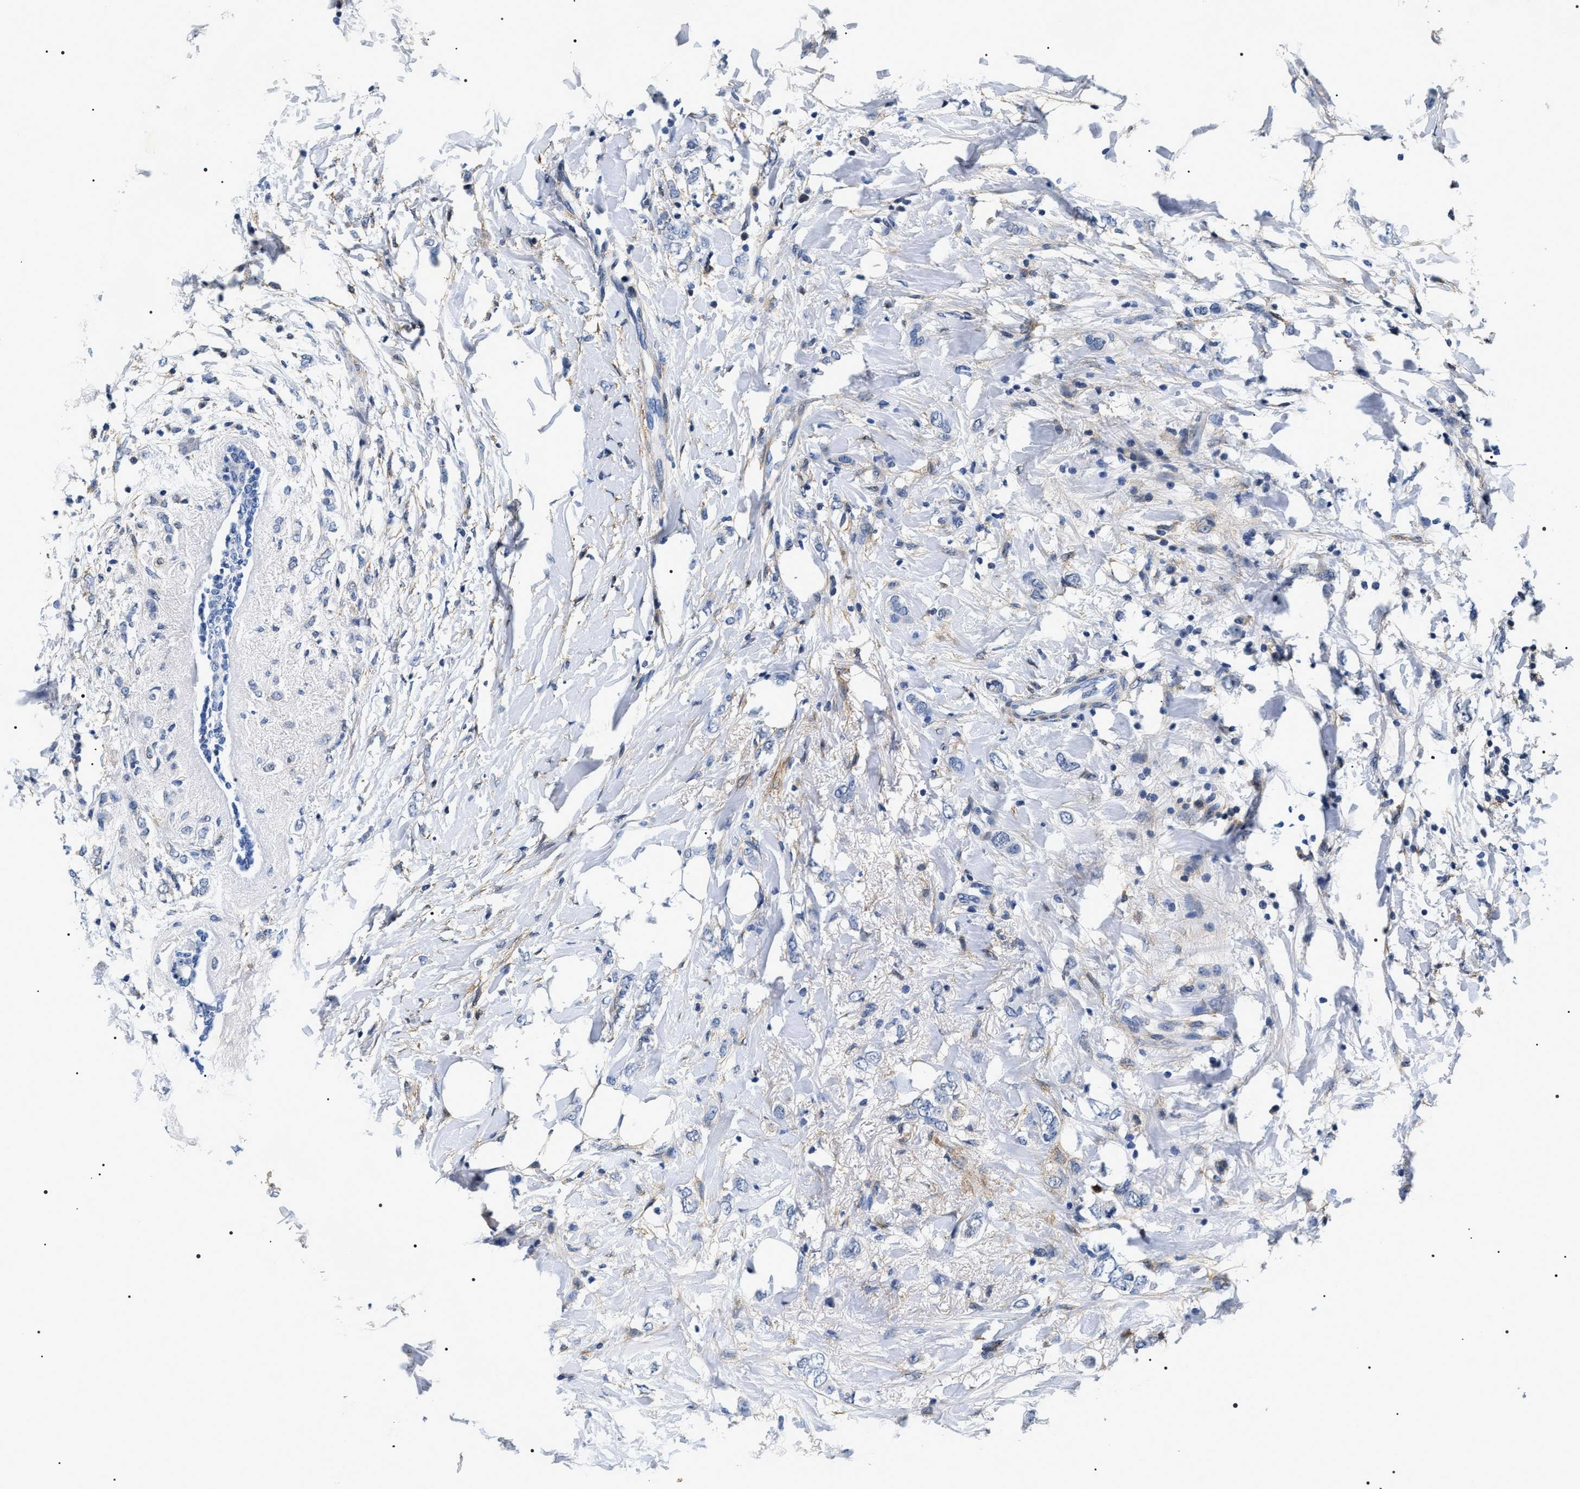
{"staining": {"intensity": "negative", "quantity": "none", "location": "none"}, "tissue": "breast cancer", "cell_type": "Tumor cells", "image_type": "cancer", "snomed": [{"axis": "morphology", "description": "Normal tissue, NOS"}, {"axis": "morphology", "description": "Lobular carcinoma"}, {"axis": "topography", "description": "Breast"}], "caption": "Breast lobular carcinoma was stained to show a protein in brown. There is no significant positivity in tumor cells.", "gene": "BAG2", "patient": {"sex": "female", "age": 47}}